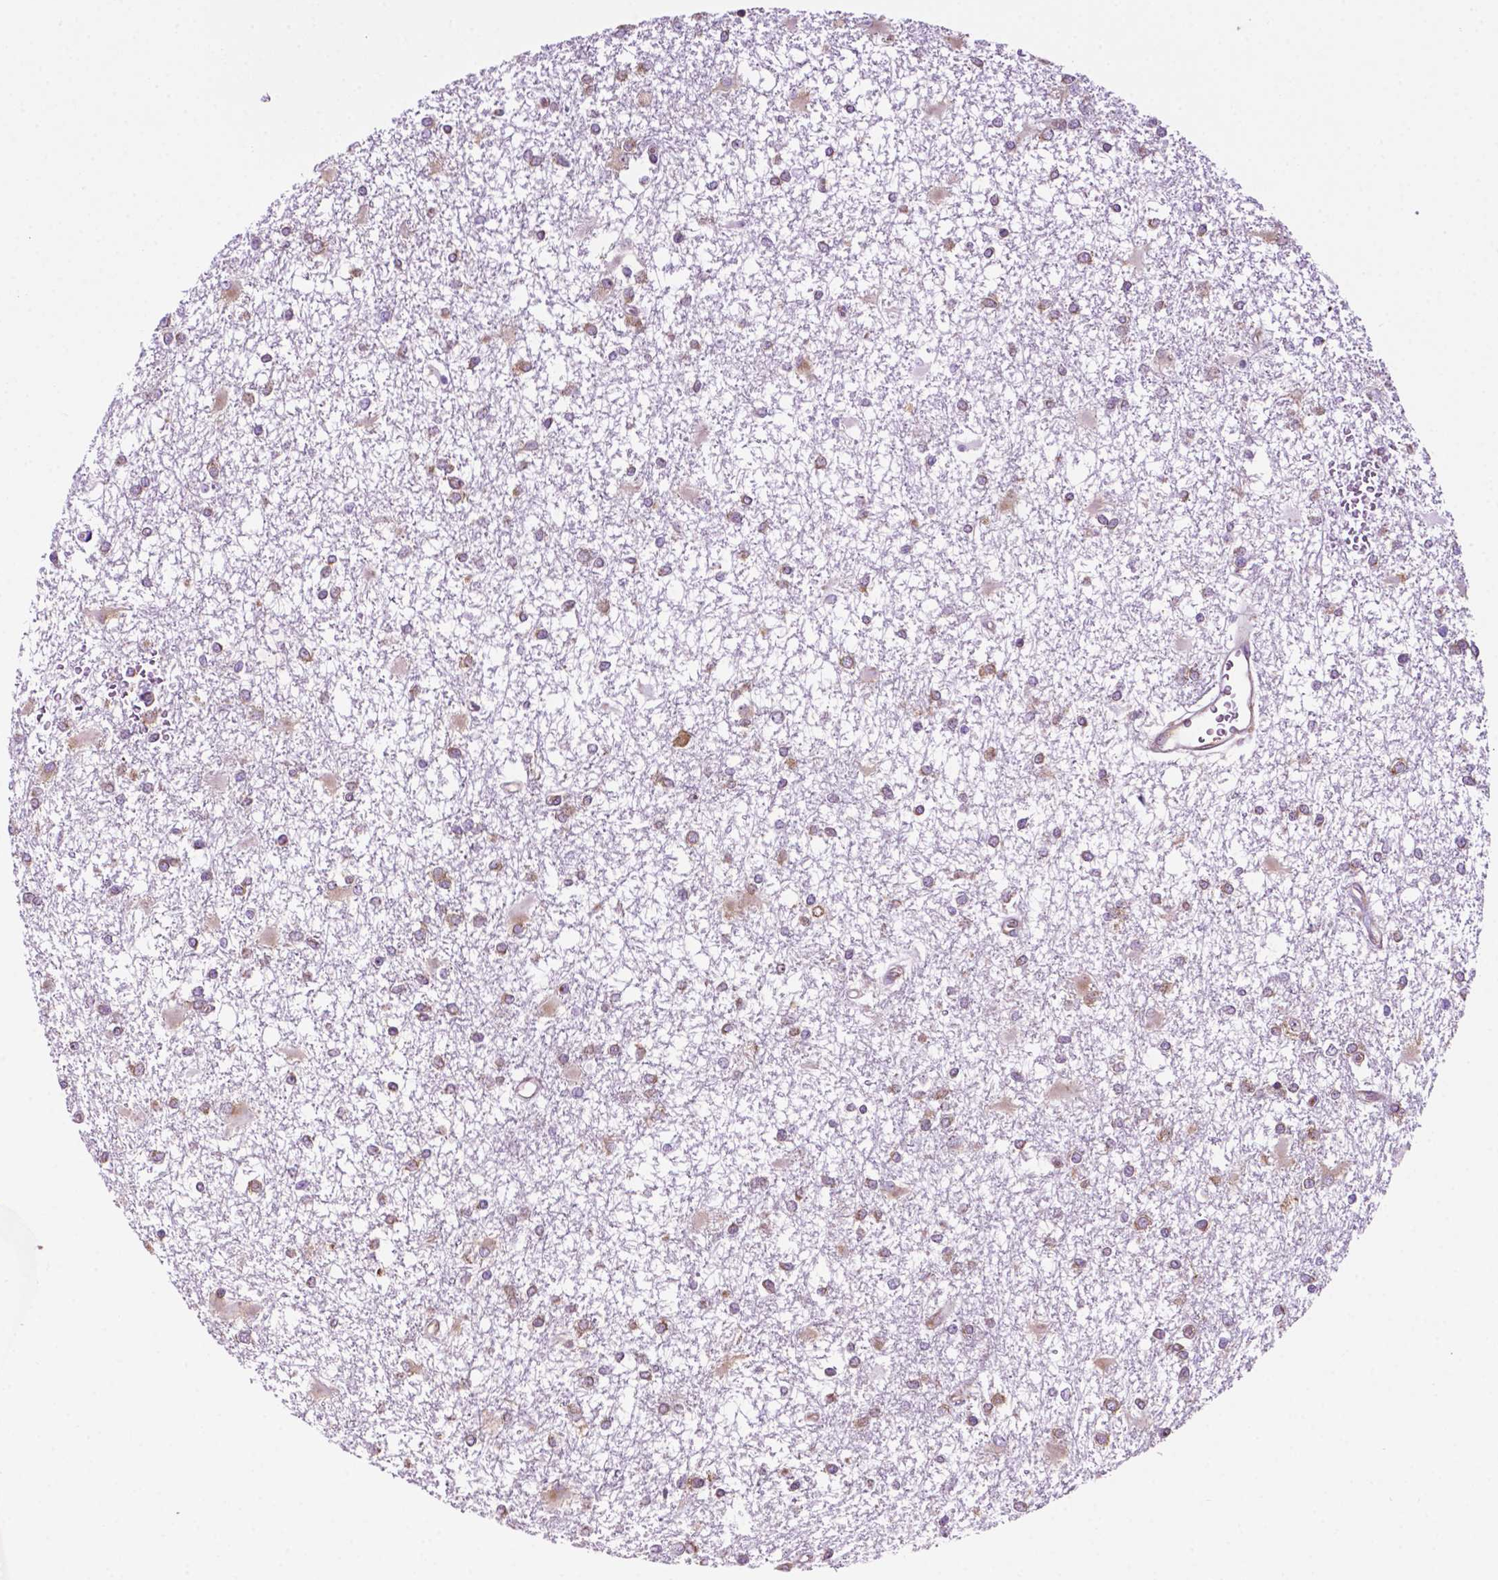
{"staining": {"intensity": "moderate", "quantity": "25%-75%", "location": "cytoplasmic/membranous"}, "tissue": "glioma", "cell_type": "Tumor cells", "image_type": "cancer", "snomed": [{"axis": "morphology", "description": "Glioma, malignant, High grade"}, {"axis": "topography", "description": "Cerebral cortex"}], "caption": "Glioma was stained to show a protein in brown. There is medium levels of moderate cytoplasmic/membranous expression in approximately 25%-75% of tumor cells. The staining was performed using DAB to visualize the protein expression in brown, while the nuclei were stained in blue with hematoxylin (Magnification: 20x).", "gene": "RPL29", "patient": {"sex": "male", "age": 79}}